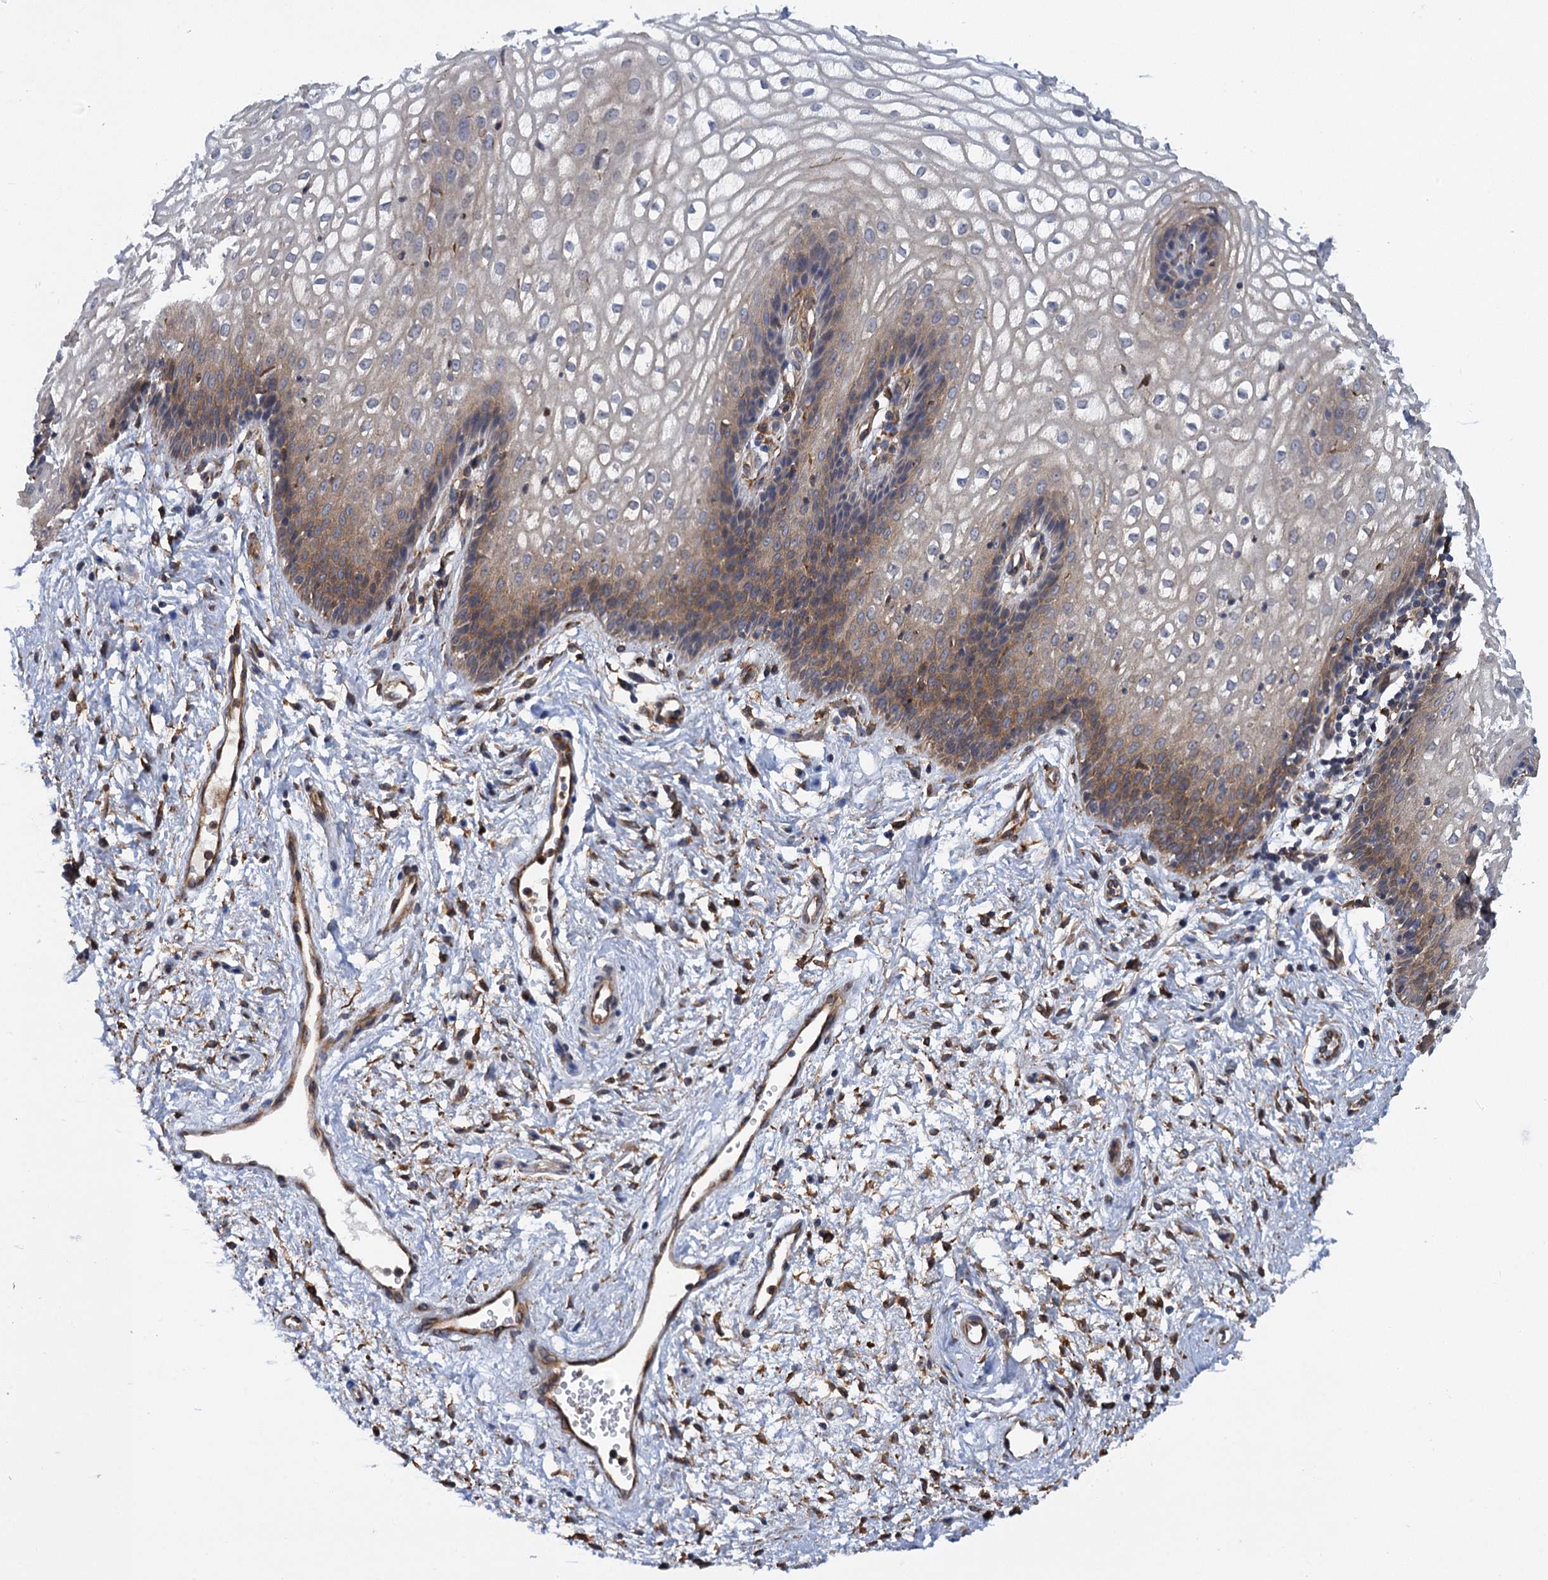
{"staining": {"intensity": "moderate", "quantity": "<25%", "location": "cytoplasmic/membranous"}, "tissue": "vagina", "cell_type": "Squamous epithelial cells", "image_type": "normal", "snomed": [{"axis": "morphology", "description": "Normal tissue, NOS"}, {"axis": "topography", "description": "Vagina"}], "caption": "The histopathology image exhibits staining of benign vagina, revealing moderate cytoplasmic/membranous protein staining (brown color) within squamous epithelial cells. (Brightfield microscopy of DAB IHC at high magnification).", "gene": "ARMC5", "patient": {"sex": "female", "age": 34}}